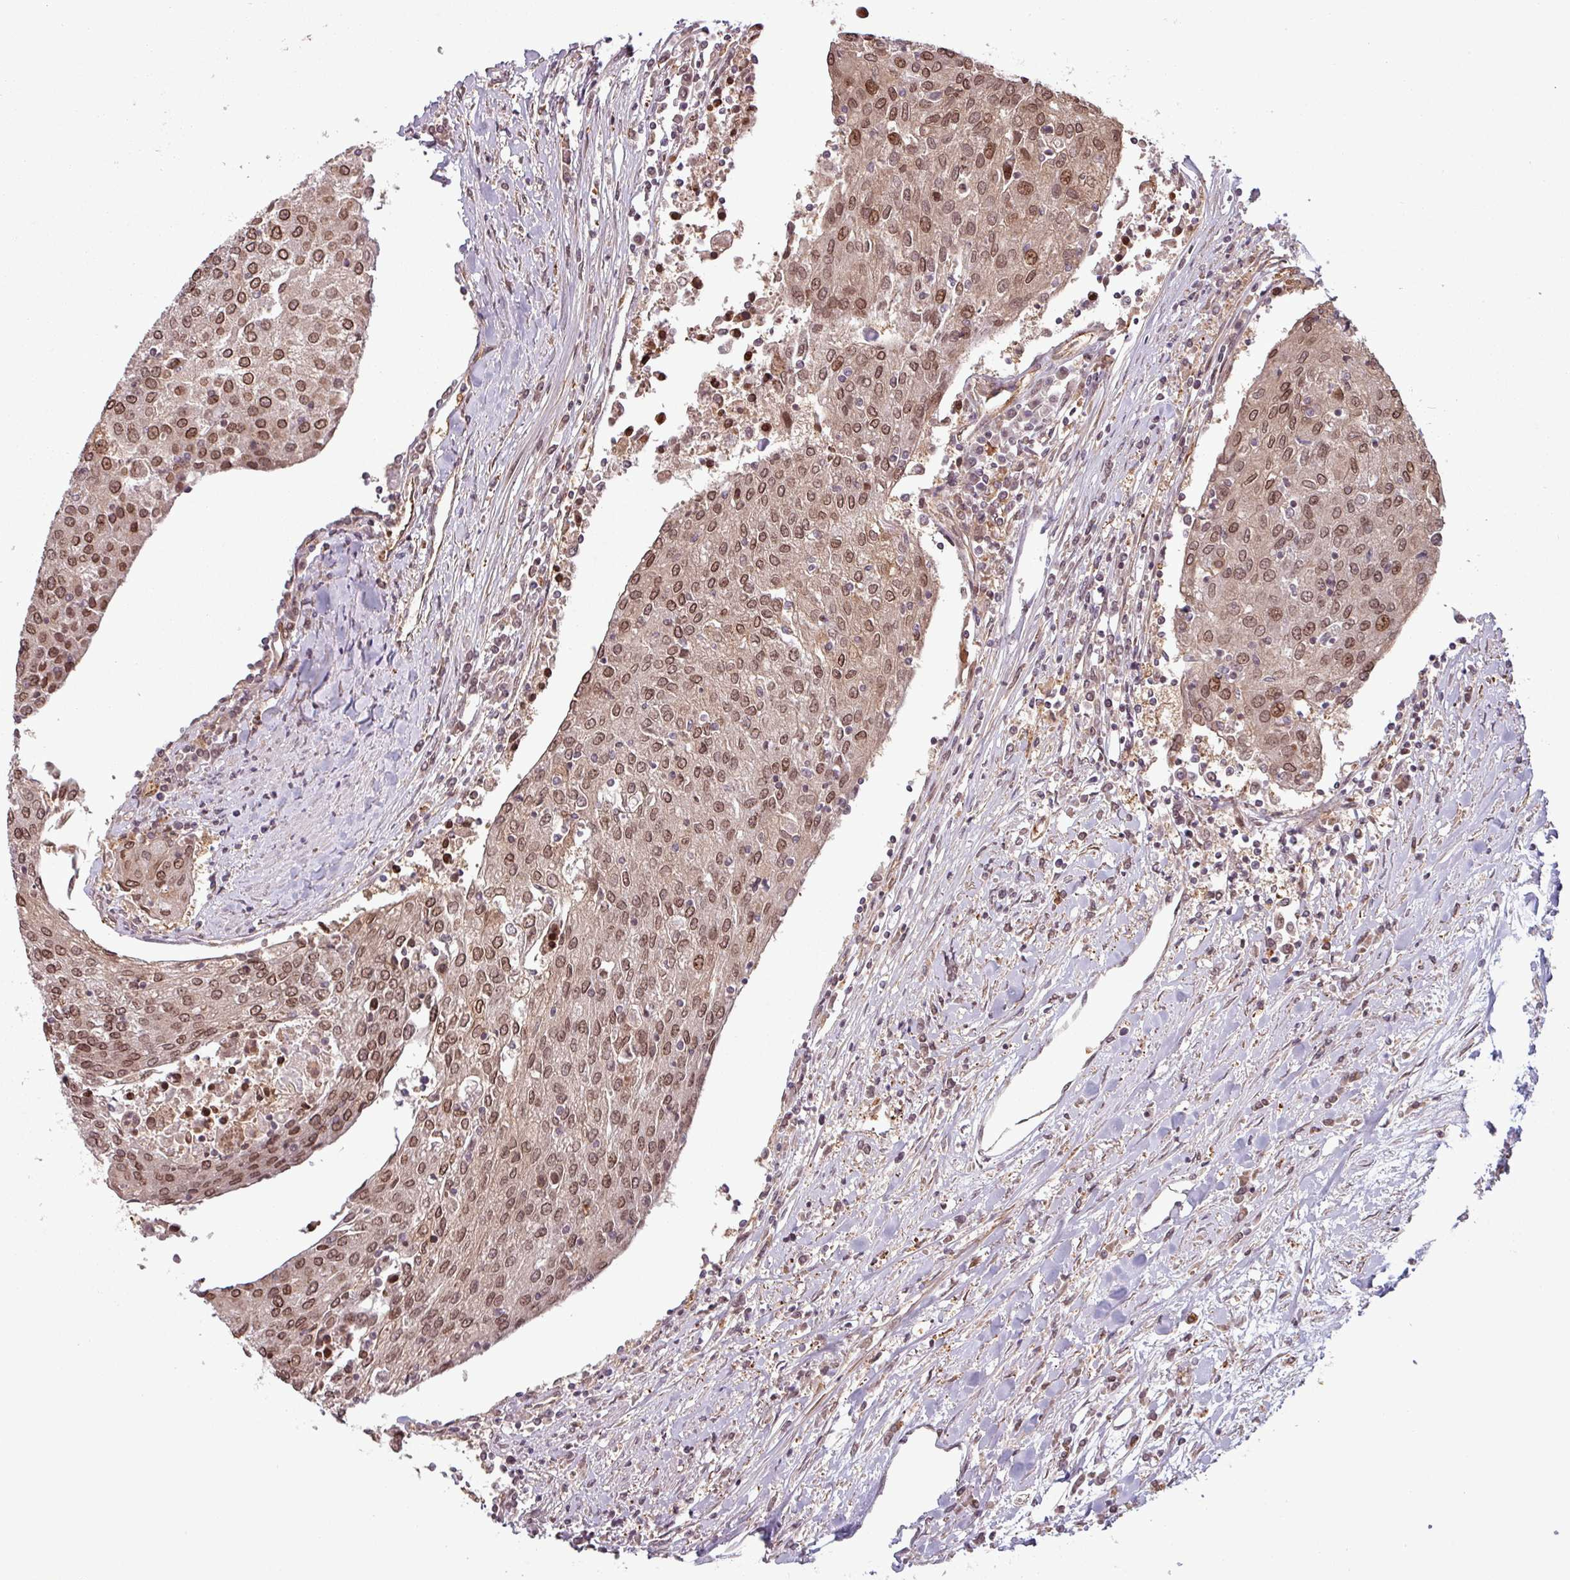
{"staining": {"intensity": "moderate", "quantity": ">75%", "location": "nuclear"}, "tissue": "urothelial cancer", "cell_type": "Tumor cells", "image_type": "cancer", "snomed": [{"axis": "morphology", "description": "Urothelial carcinoma, High grade"}, {"axis": "topography", "description": "Urinary bladder"}], "caption": "Brown immunohistochemical staining in human high-grade urothelial carcinoma displays moderate nuclear staining in approximately >75% of tumor cells.", "gene": "RBM4B", "patient": {"sex": "female", "age": 85}}